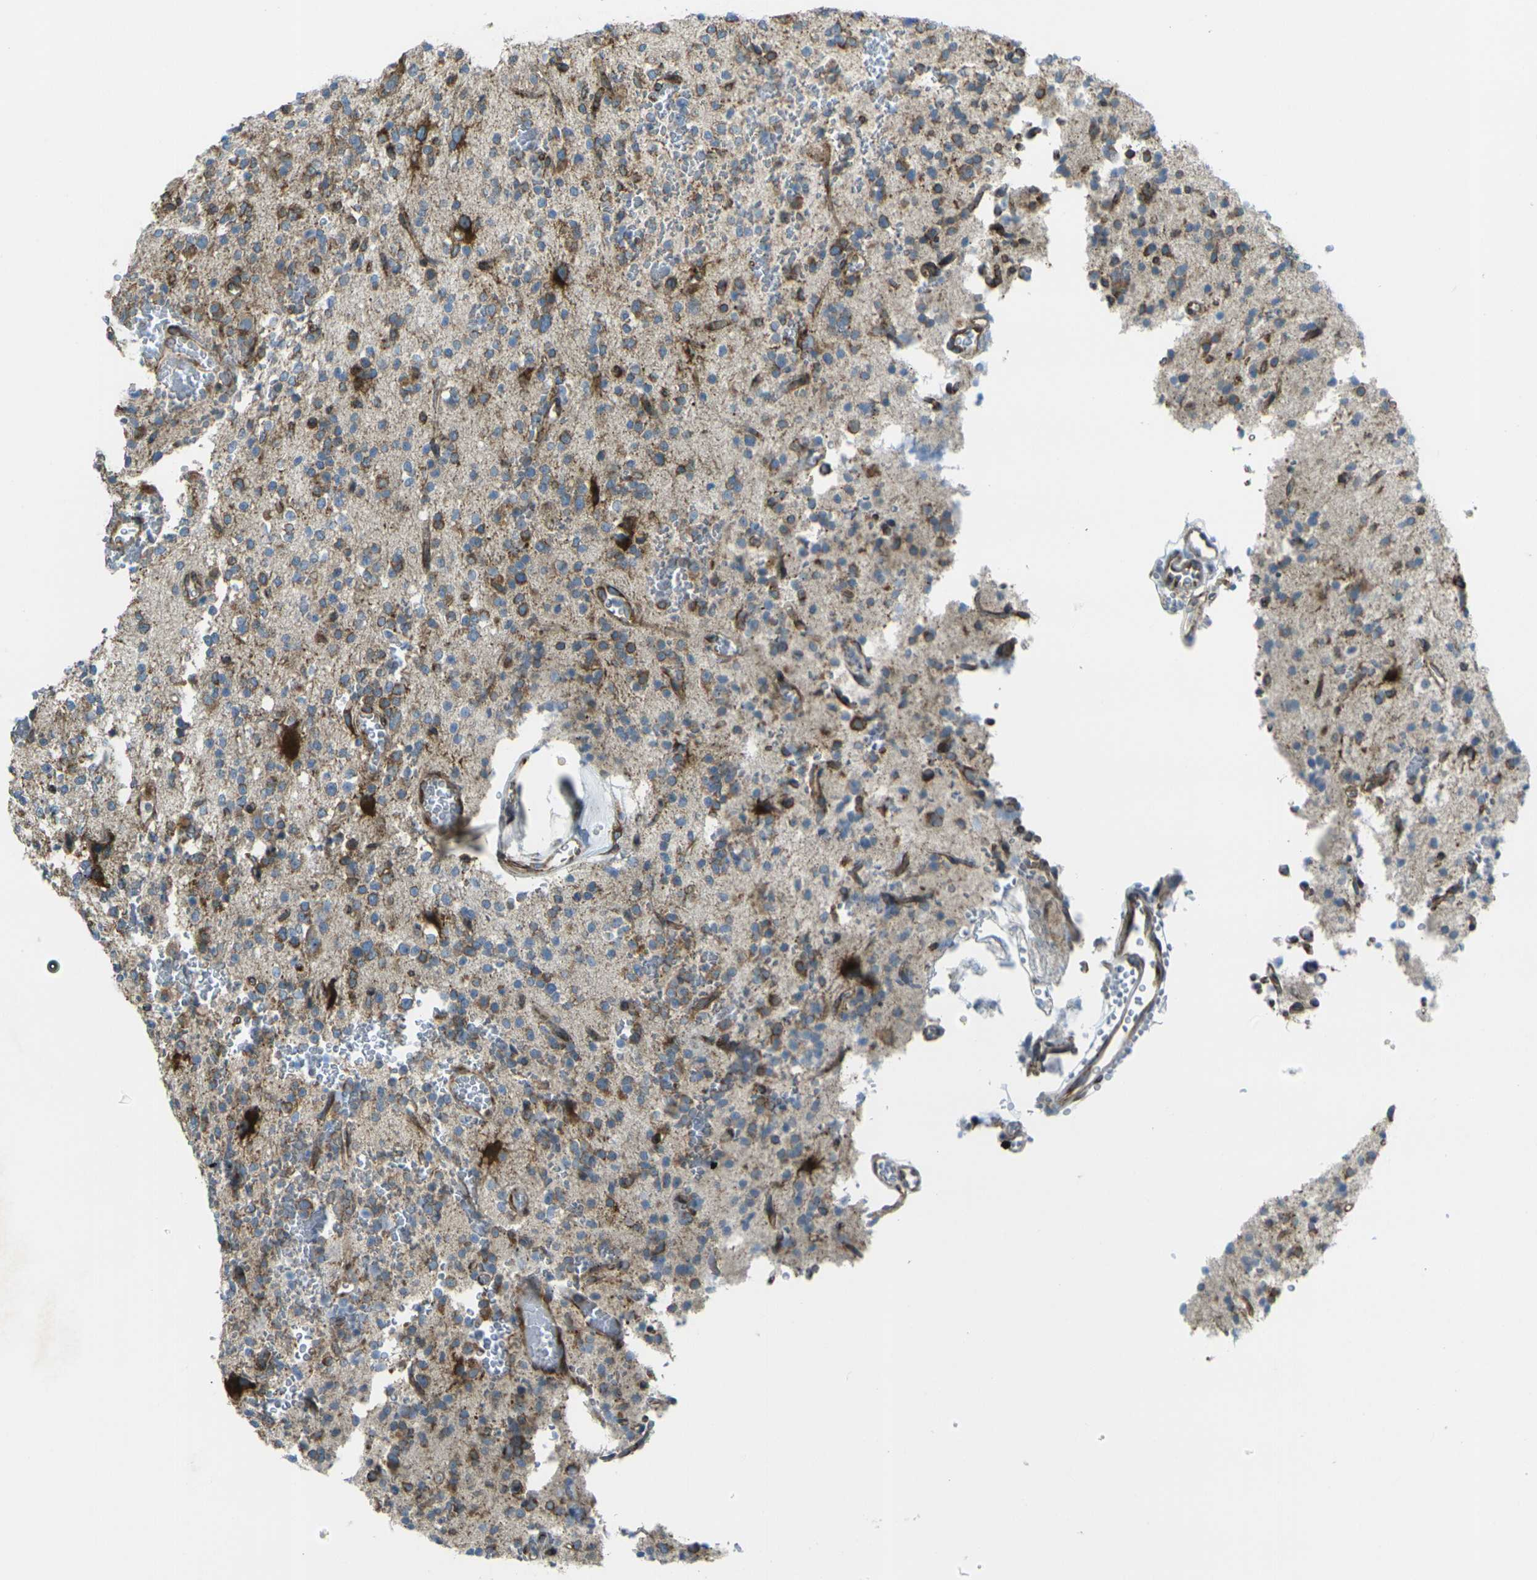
{"staining": {"intensity": "moderate", "quantity": "25%-75%", "location": "cytoplasmic/membranous"}, "tissue": "glioma", "cell_type": "Tumor cells", "image_type": "cancer", "snomed": [{"axis": "morphology", "description": "Glioma, malignant, High grade"}, {"axis": "topography", "description": "Brain"}], "caption": "Approximately 25%-75% of tumor cells in human glioma exhibit moderate cytoplasmic/membranous protein expression as visualized by brown immunohistochemical staining.", "gene": "CELSR2", "patient": {"sex": "male", "age": 47}}